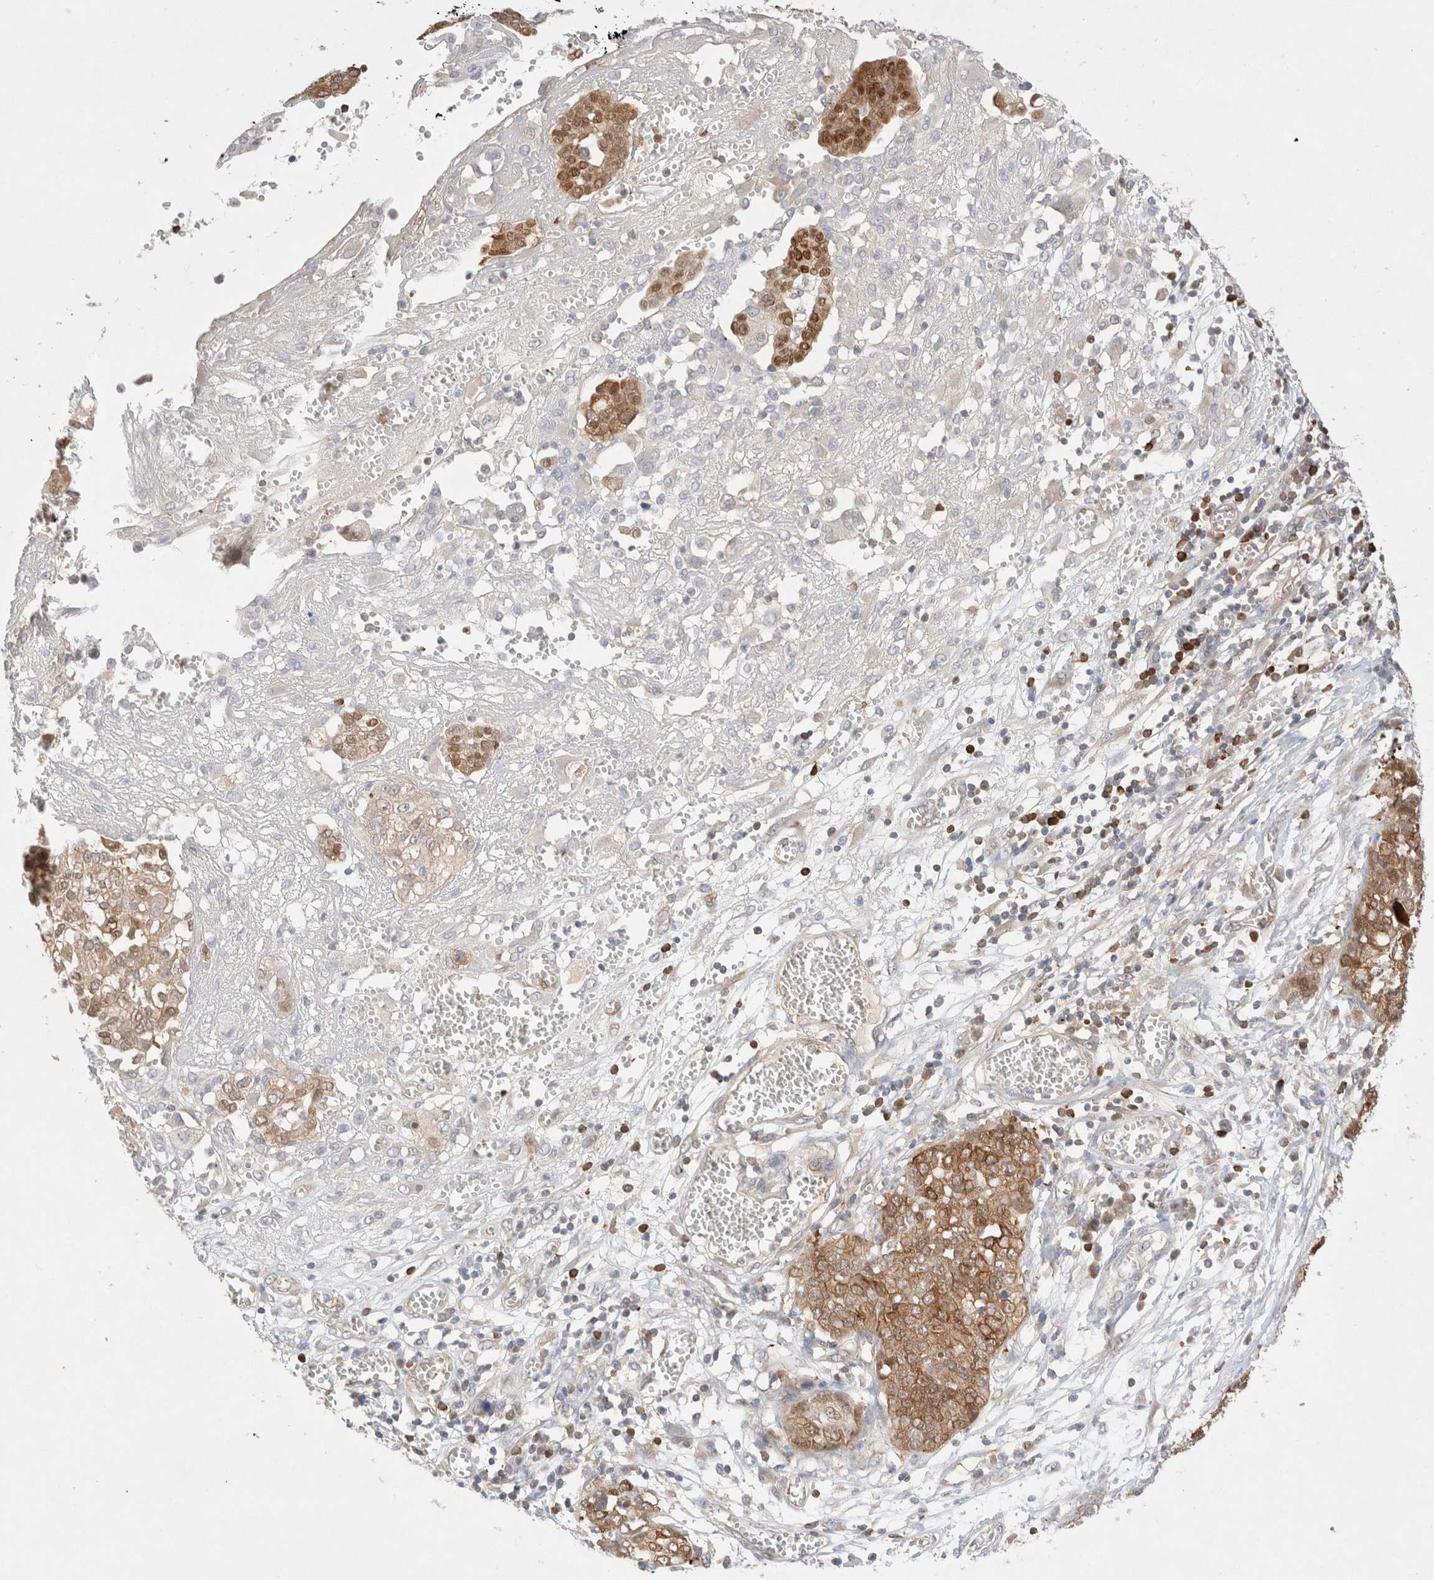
{"staining": {"intensity": "moderate", "quantity": ">75%", "location": "cytoplasmic/membranous,nuclear"}, "tissue": "ovarian cancer", "cell_type": "Tumor cells", "image_type": "cancer", "snomed": [{"axis": "morphology", "description": "Cystadenocarcinoma, serous, NOS"}, {"axis": "topography", "description": "Soft tissue"}, {"axis": "topography", "description": "Ovary"}], "caption": "Ovarian serous cystadenocarcinoma tissue displays moderate cytoplasmic/membranous and nuclear staining in approximately >75% of tumor cells", "gene": "STARD10", "patient": {"sex": "female", "age": 57}}